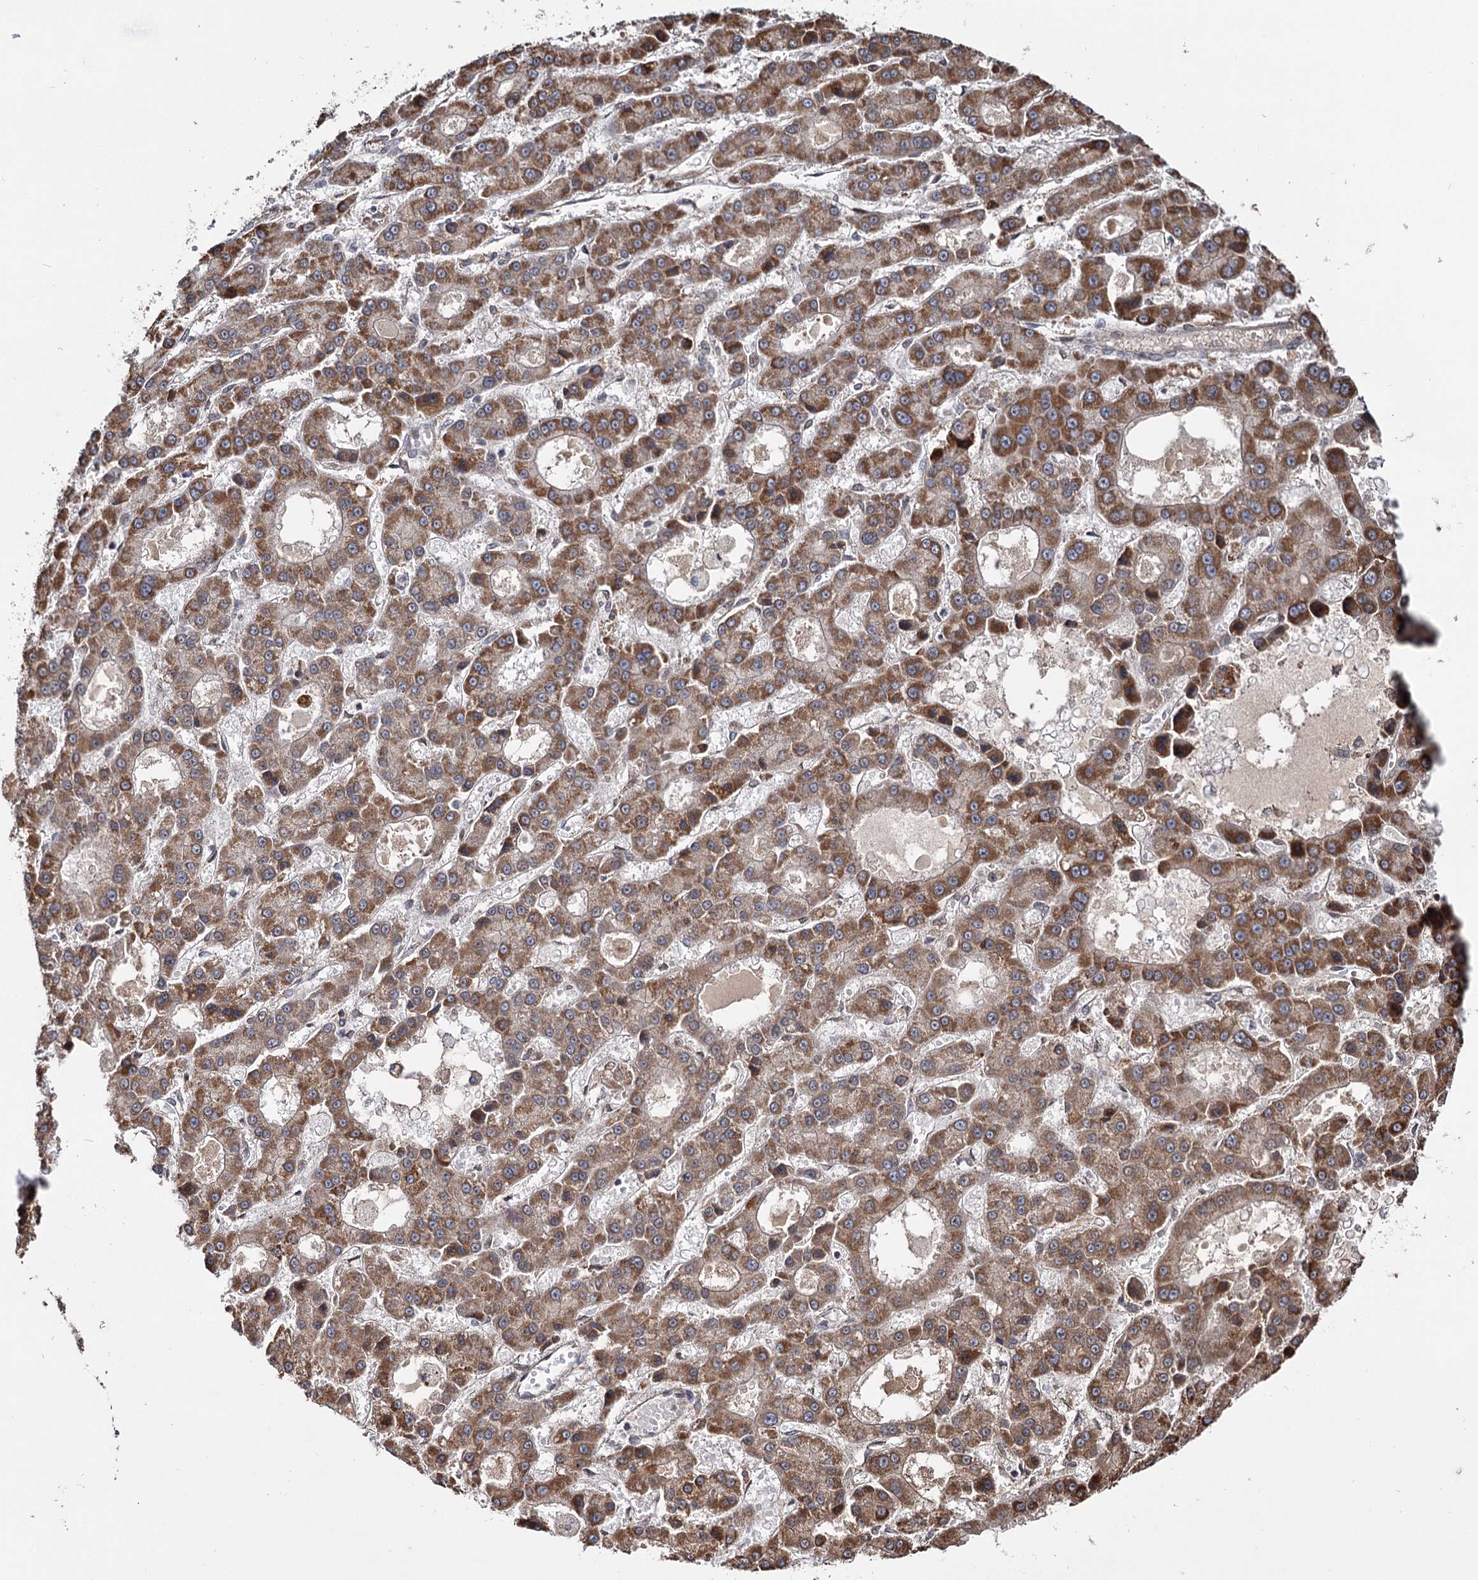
{"staining": {"intensity": "moderate", "quantity": ">75%", "location": "cytoplasmic/membranous"}, "tissue": "liver cancer", "cell_type": "Tumor cells", "image_type": "cancer", "snomed": [{"axis": "morphology", "description": "Carcinoma, Hepatocellular, NOS"}, {"axis": "topography", "description": "Liver"}], "caption": "Immunohistochemistry (DAB) staining of hepatocellular carcinoma (liver) demonstrates moderate cytoplasmic/membranous protein expression in approximately >75% of tumor cells.", "gene": "CEP76", "patient": {"sex": "male", "age": 70}}